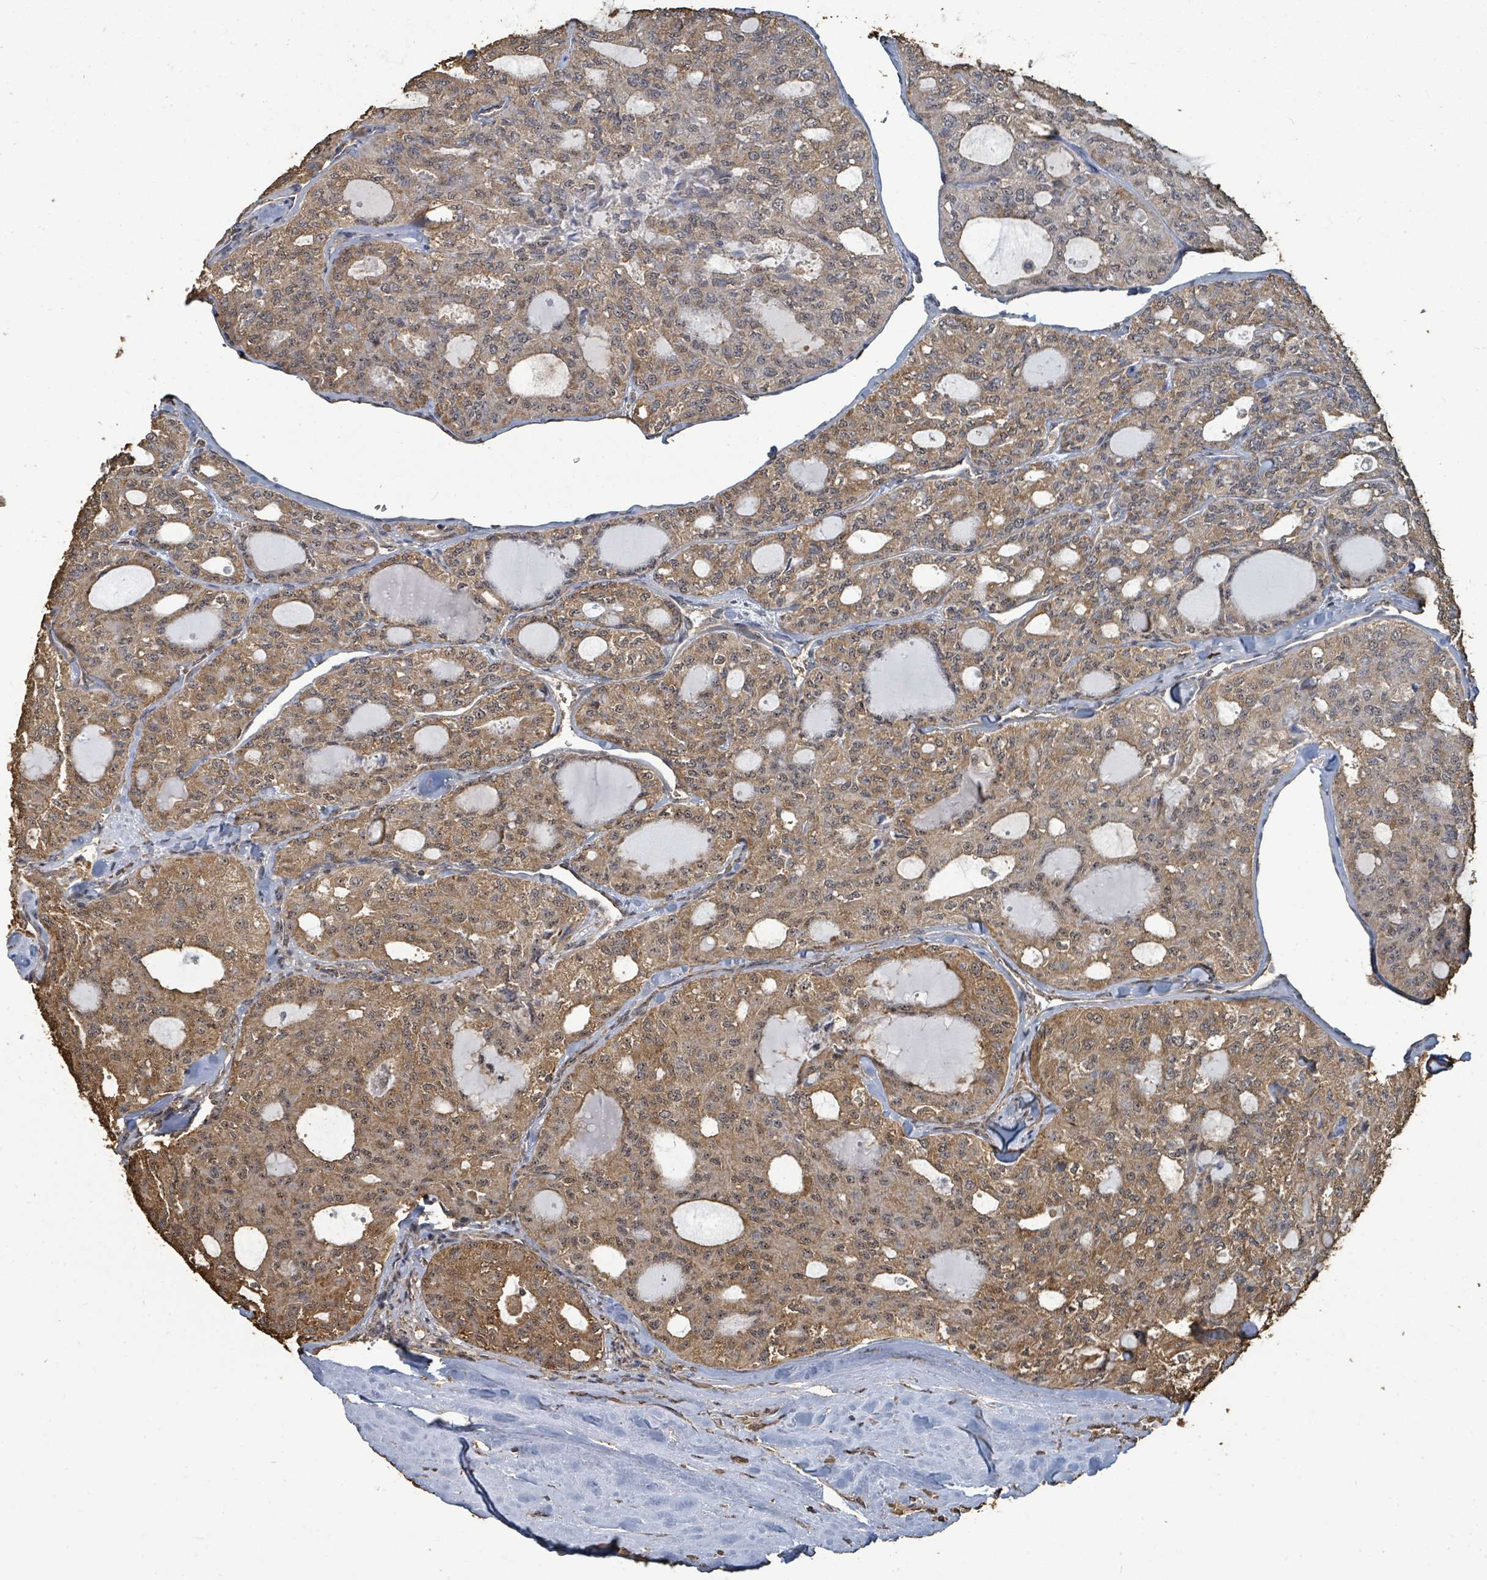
{"staining": {"intensity": "moderate", "quantity": ">75%", "location": "cytoplasmic/membranous,nuclear"}, "tissue": "thyroid cancer", "cell_type": "Tumor cells", "image_type": "cancer", "snomed": [{"axis": "morphology", "description": "Follicular adenoma carcinoma, NOS"}, {"axis": "topography", "description": "Thyroid gland"}], "caption": "Immunohistochemistry photomicrograph of follicular adenoma carcinoma (thyroid) stained for a protein (brown), which reveals medium levels of moderate cytoplasmic/membranous and nuclear staining in approximately >75% of tumor cells.", "gene": "C6orf52", "patient": {"sex": "male", "age": 75}}